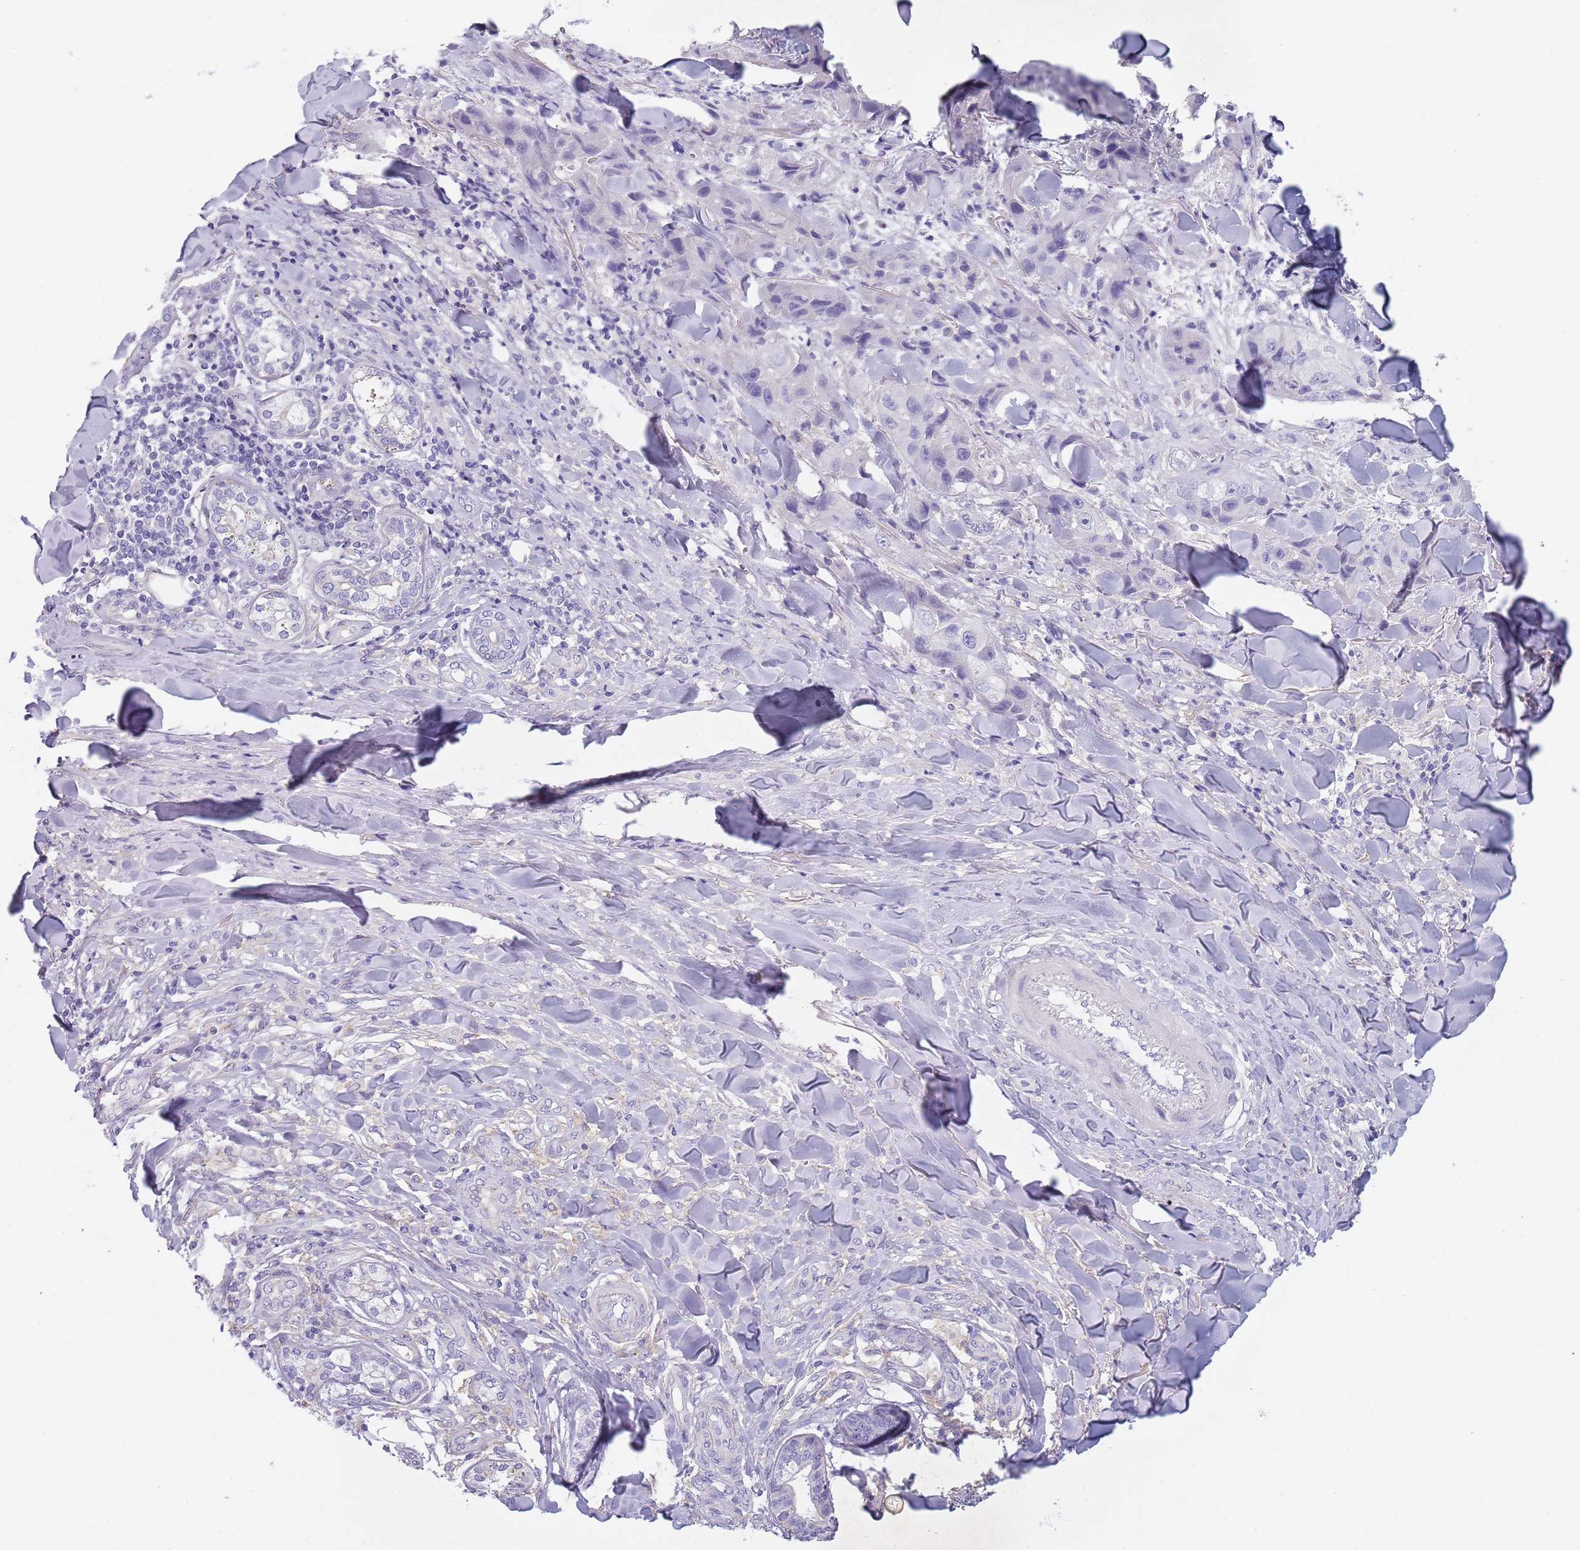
{"staining": {"intensity": "negative", "quantity": "none", "location": "none"}, "tissue": "skin cancer", "cell_type": "Tumor cells", "image_type": "cancer", "snomed": [{"axis": "morphology", "description": "Squamous cell carcinoma, NOS"}, {"axis": "topography", "description": "Skin"}, {"axis": "topography", "description": "Subcutis"}], "caption": "This is an immunohistochemistry micrograph of skin cancer (squamous cell carcinoma). There is no positivity in tumor cells.", "gene": "MAN1C1", "patient": {"sex": "male", "age": 73}}